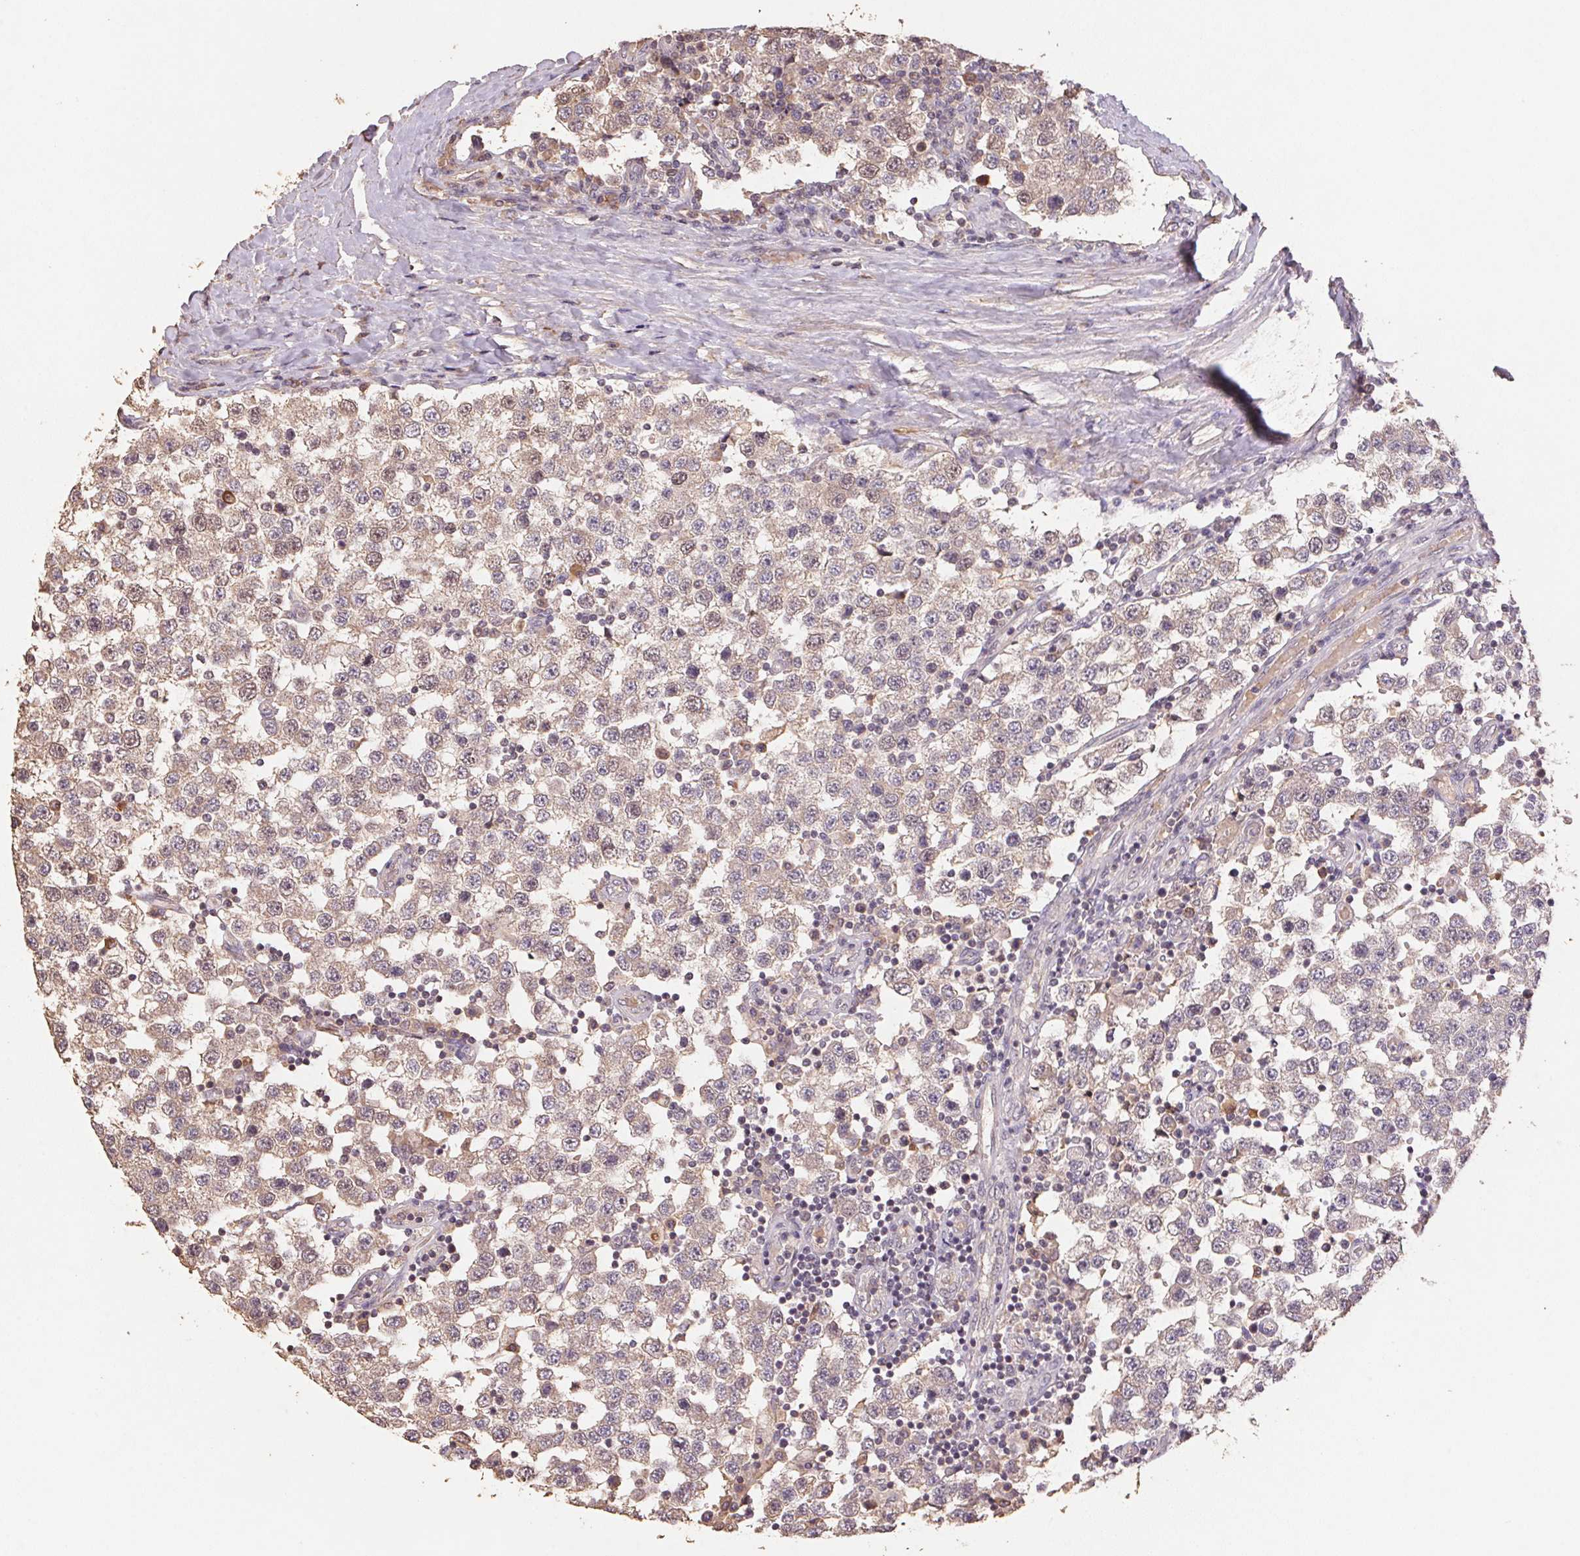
{"staining": {"intensity": "weak", "quantity": ">75%", "location": "cytoplasmic/membranous"}, "tissue": "testis cancer", "cell_type": "Tumor cells", "image_type": "cancer", "snomed": [{"axis": "morphology", "description": "Seminoma, NOS"}, {"axis": "topography", "description": "Testis"}], "caption": "Immunohistochemistry (DAB) staining of human testis cancer (seminoma) shows weak cytoplasmic/membranous protein expression in about >75% of tumor cells.", "gene": "CENPF", "patient": {"sex": "male", "age": 34}}